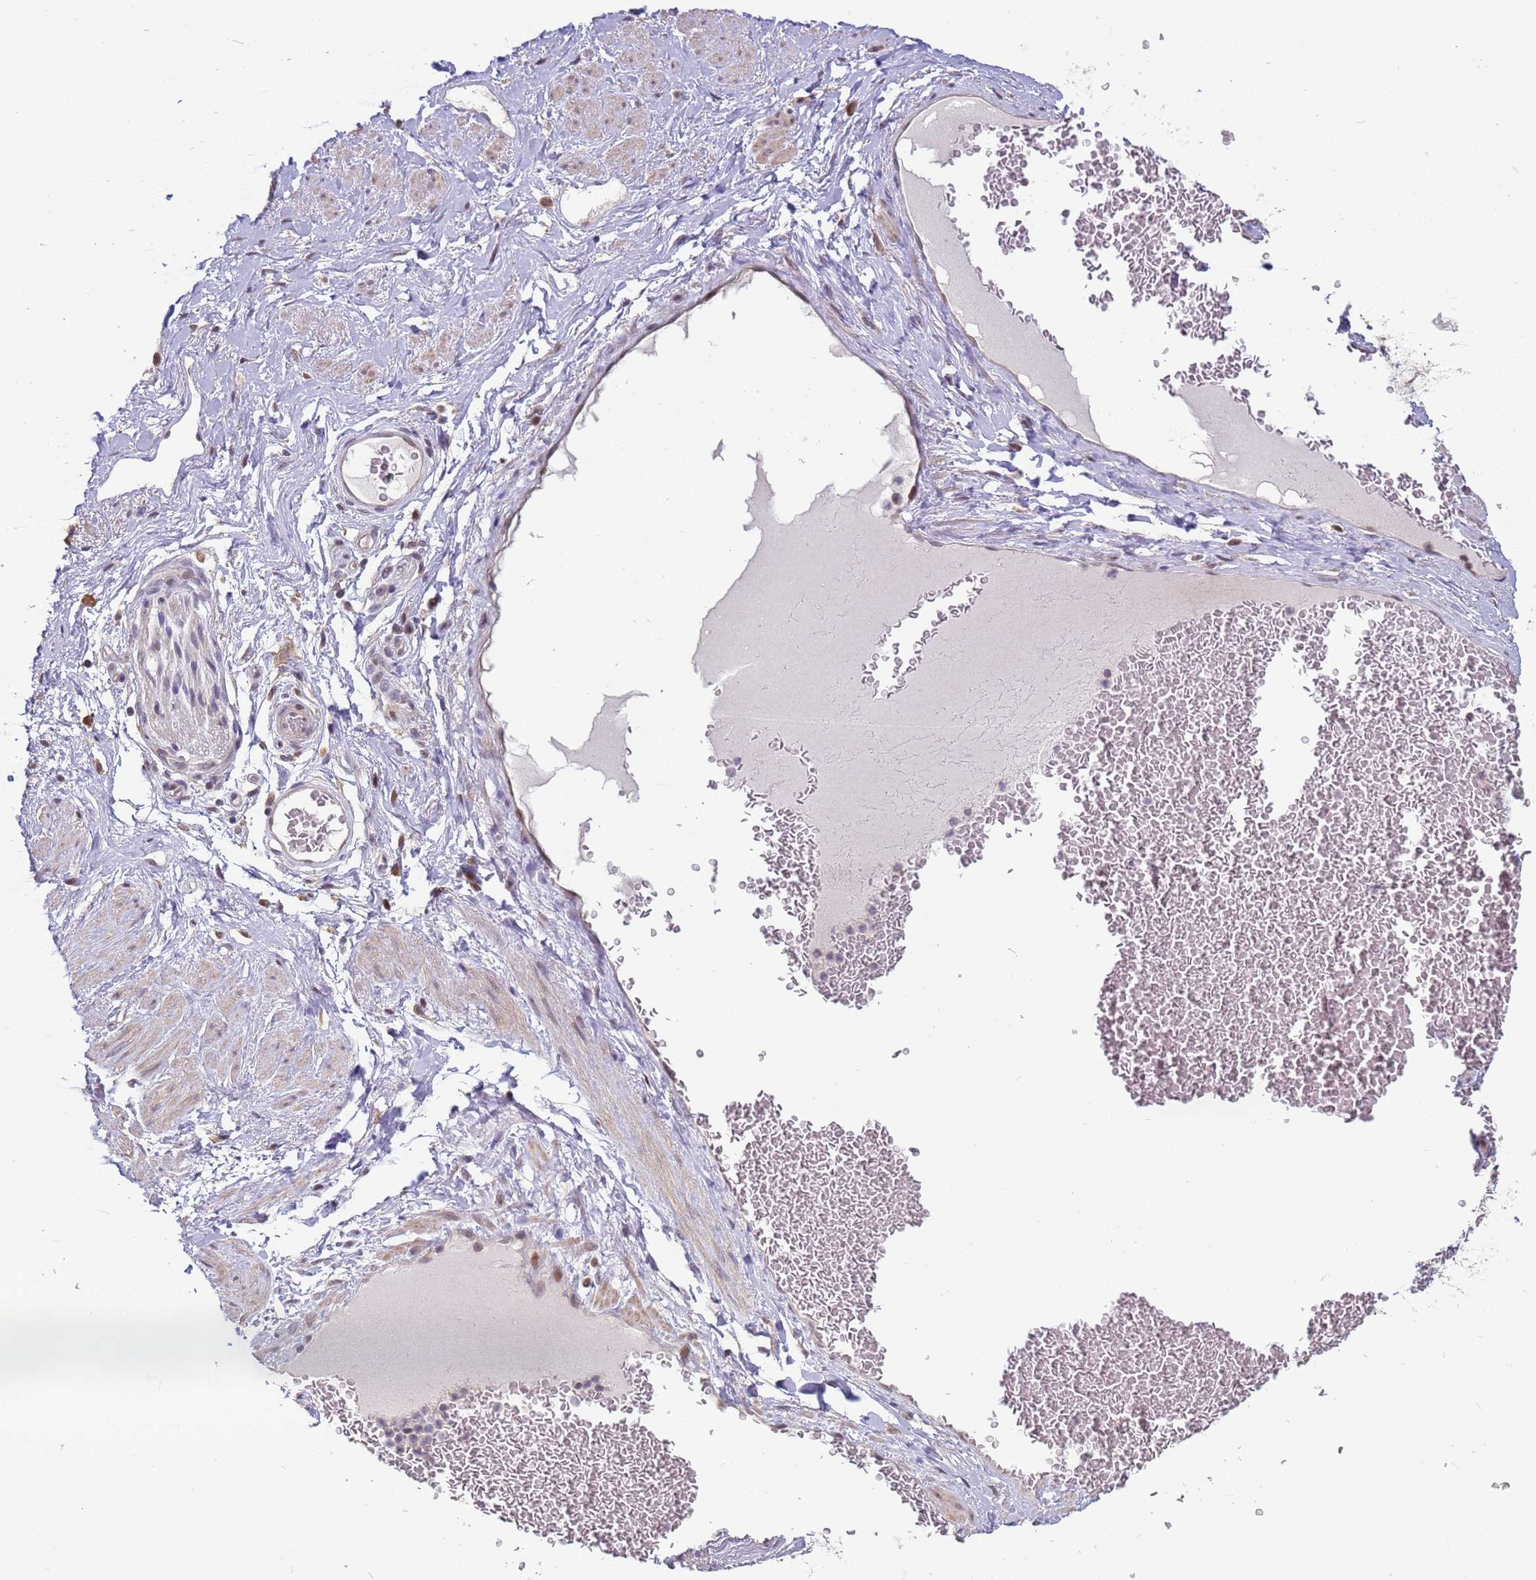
{"staining": {"intensity": "negative", "quantity": "none", "location": "none"}, "tissue": "soft tissue", "cell_type": "Fibroblasts", "image_type": "normal", "snomed": [{"axis": "morphology", "description": "Normal tissue, NOS"}, {"axis": "morphology", "description": "Adenocarcinoma, NOS"}, {"axis": "topography", "description": "Rectum"}, {"axis": "topography", "description": "Vagina"}, {"axis": "topography", "description": "Peripheral nerve tissue"}], "caption": "A photomicrograph of soft tissue stained for a protein displays no brown staining in fibroblasts. Nuclei are stained in blue.", "gene": "VWA3A", "patient": {"sex": "female", "age": 71}}